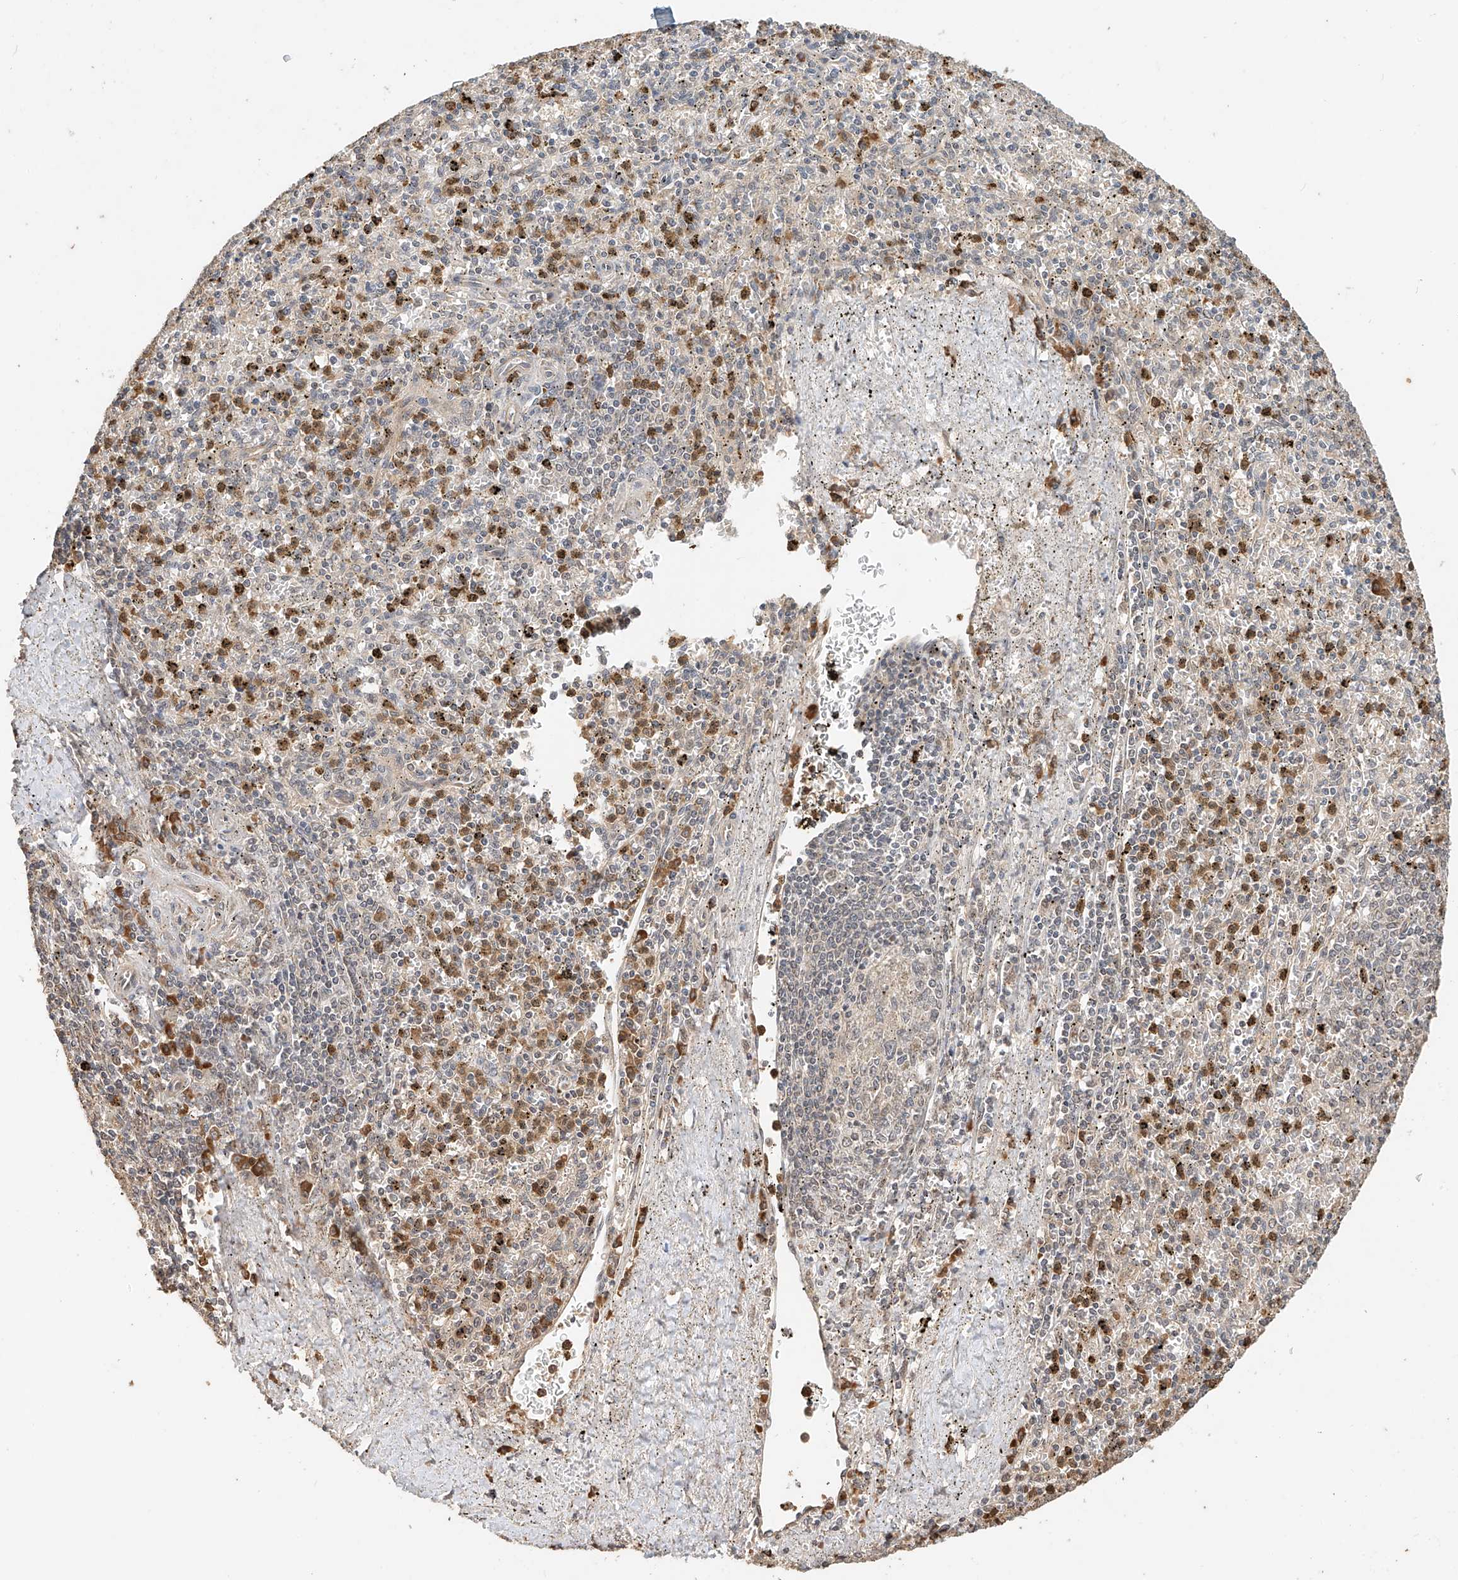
{"staining": {"intensity": "moderate", "quantity": "25%-75%", "location": "cytoplasmic/membranous"}, "tissue": "spleen", "cell_type": "Cells in red pulp", "image_type": "normal", "snomed": [{"axis": "morphology", "description": "Normal tissue, NOS"}, {"axis": "topography", "description": "Spleen"}], "caption": "There is medium levels of moderate cytoplasmic/membranous staining in cells in red pulp of normal spleen, as demonstrated by immunohistochemical staining (brown color).", "gene": "OFD1", "patient": {"sex": "male", "age": 72}}